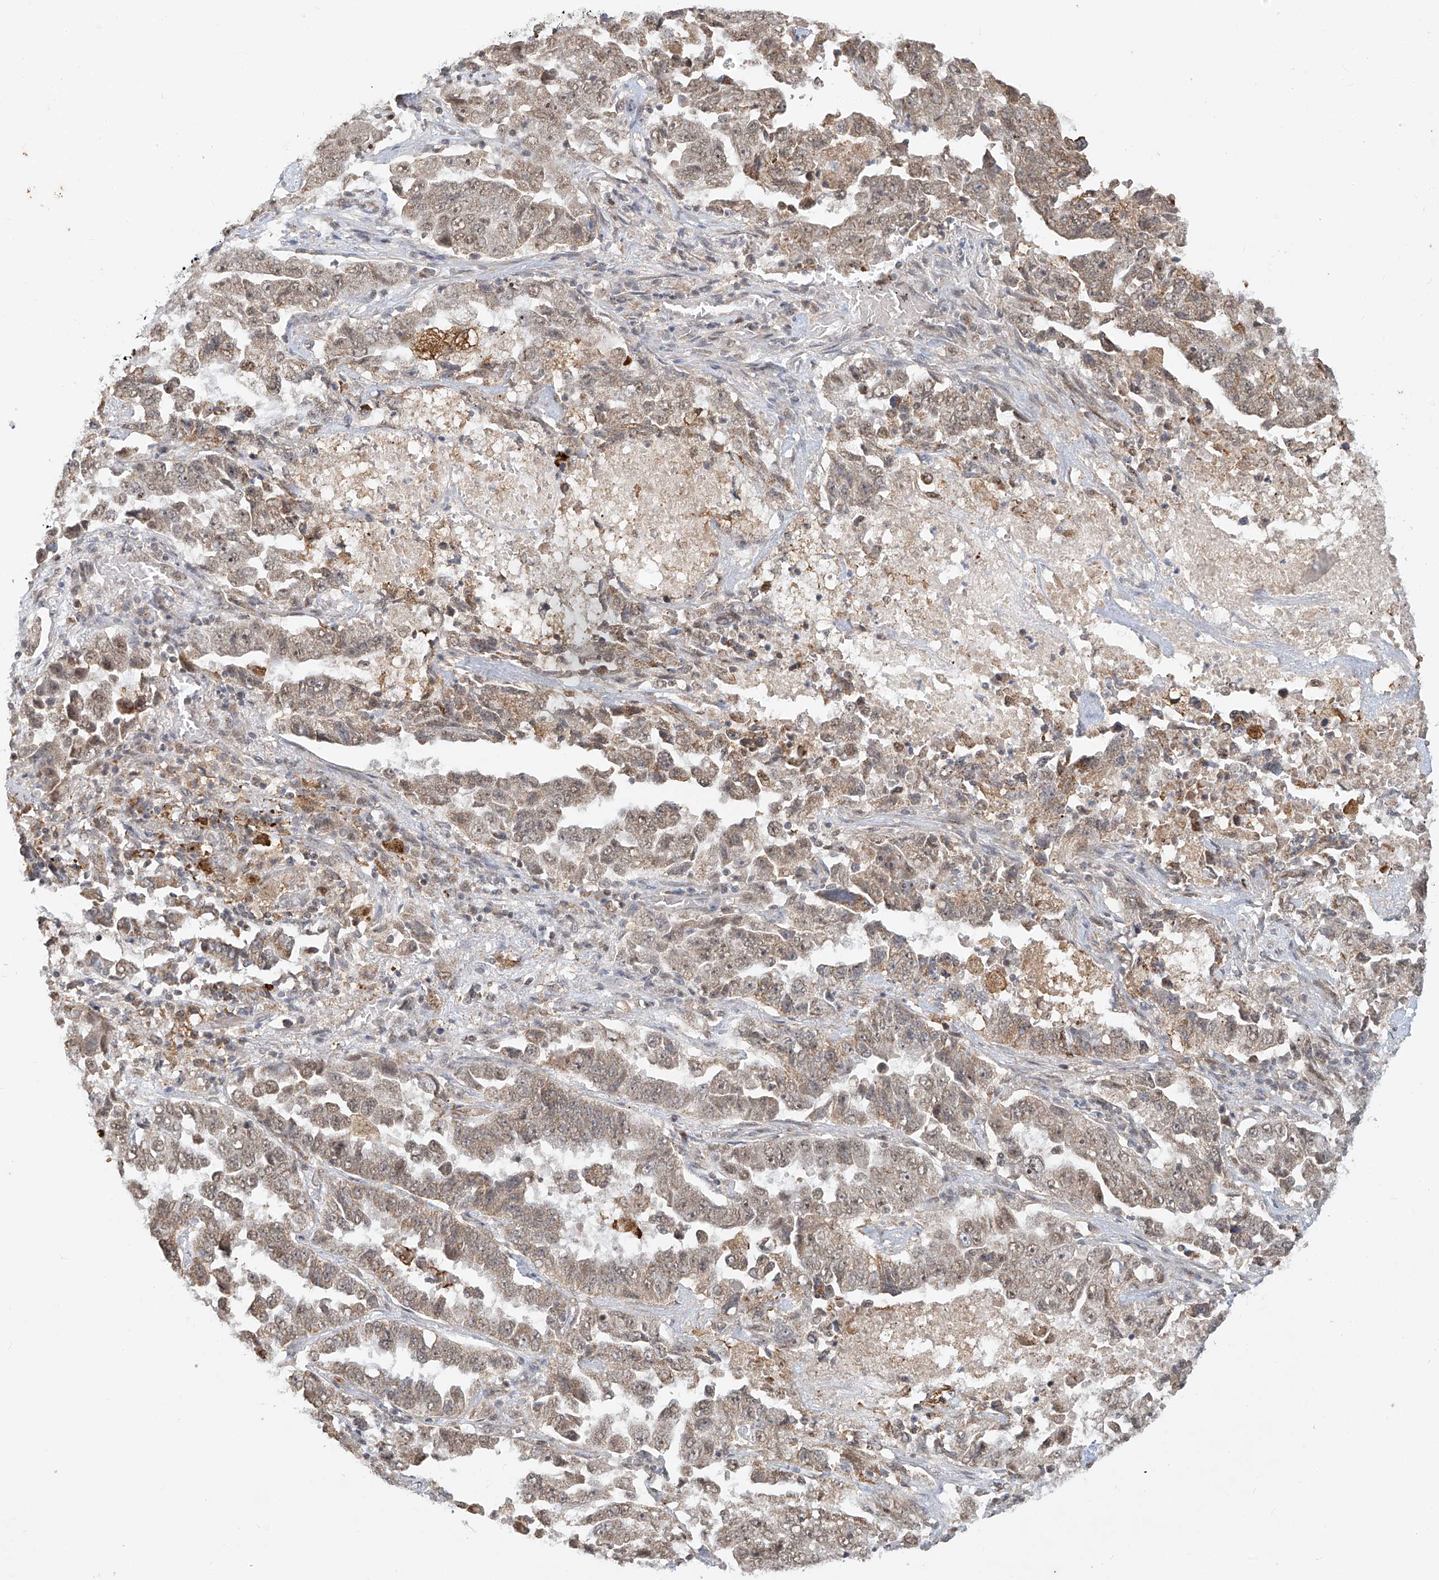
{"staining": {"intensity": "weak", "quantity": ">75%", "location": "cytoplasmic/membranous,nuclear"}, "tissue": "lung cancer", "cell_type": "Tumor cells", "image_type": "cancer", "snomed": [{"axis": "morphology", "description": "Adenocarcinoma, NOS"}, {"axis": "topography", "description": "Lung"}], "caption": "Immunohistochemical staining of human lung cancer (adenocarcinoma) reveals low levels of weak cytoplasmic/membranous and nuclear protein positivity in about >75% of tumor cells.", "gene": "SYTL3", "patient": {"sex": "female", "age": 51}}